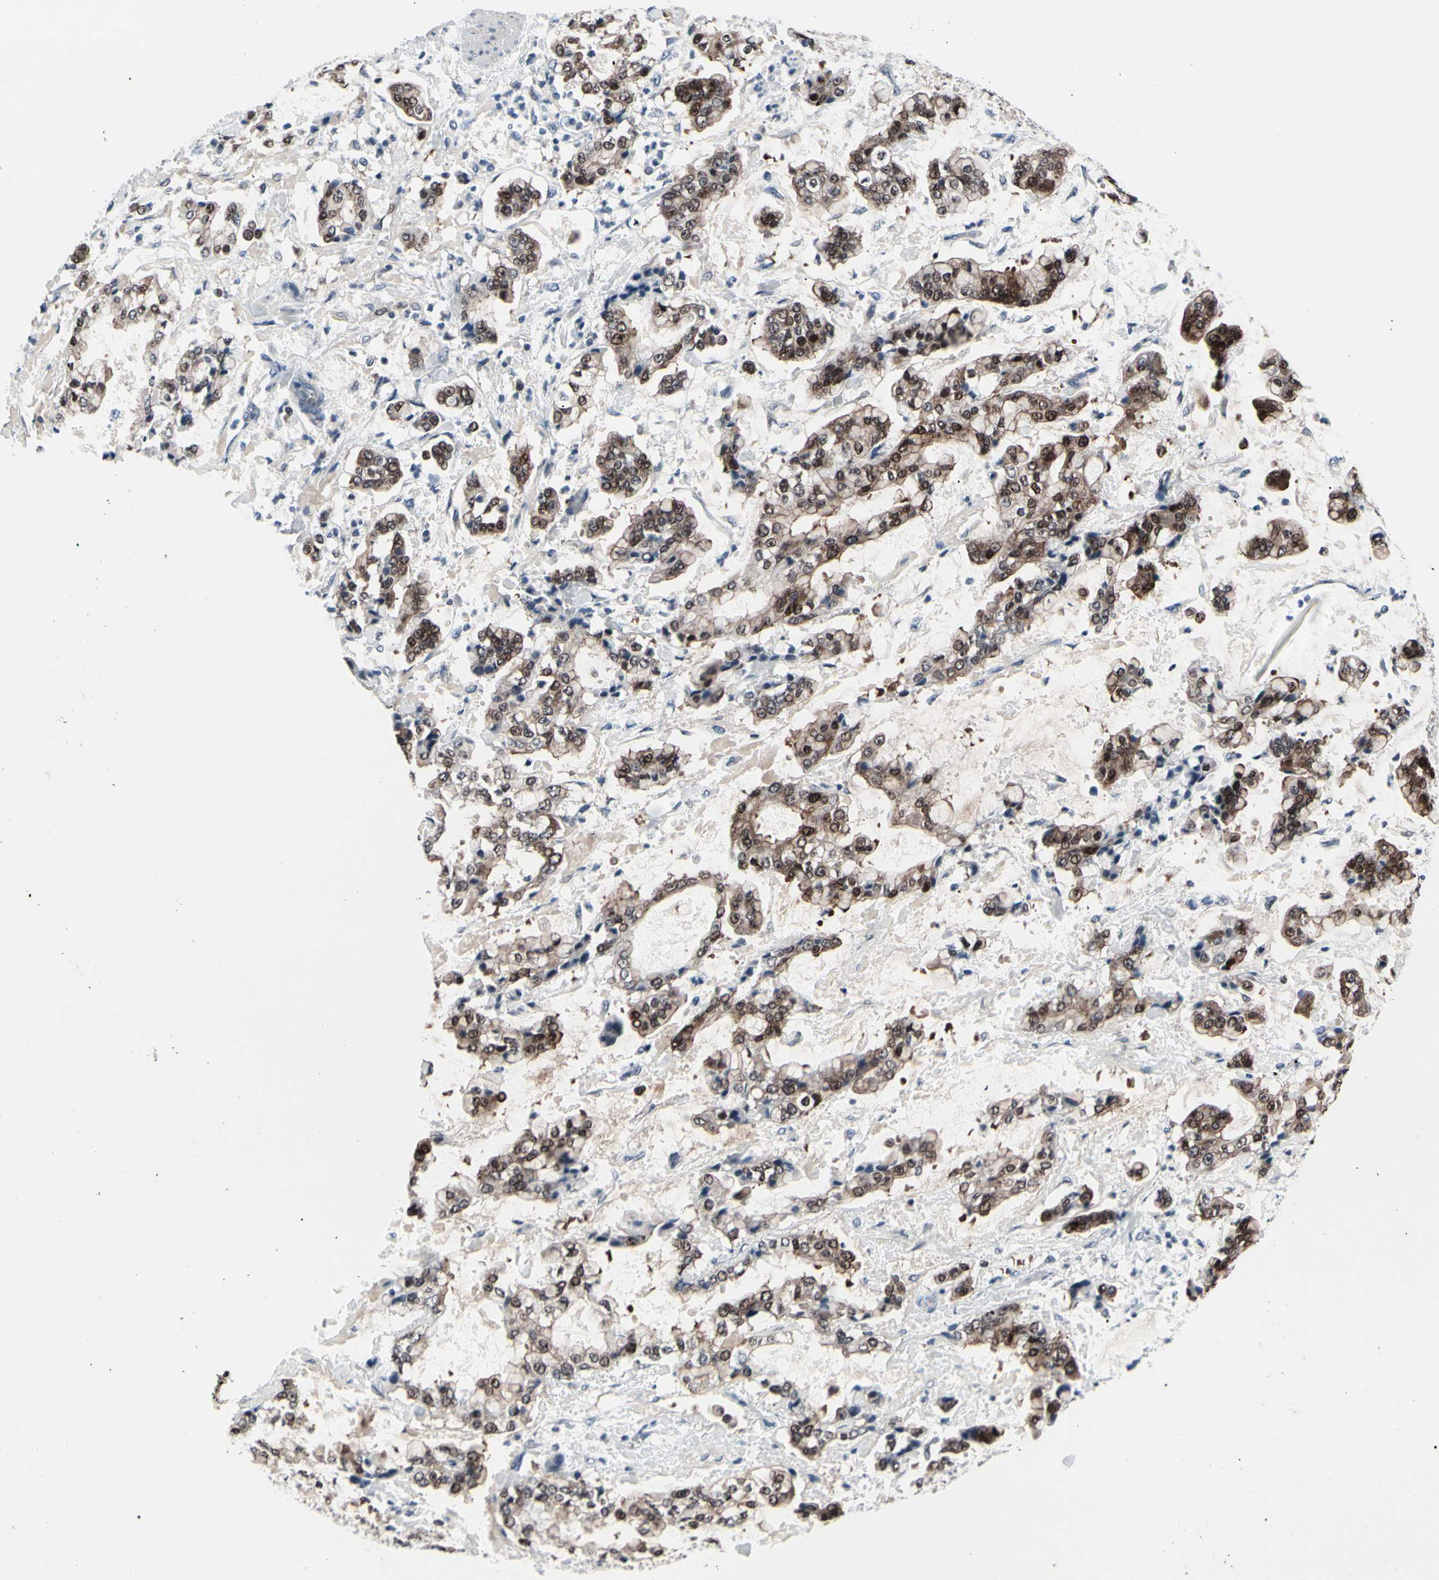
{"staining": {"intensity": "strong", "quantity": ">75%", "location": "cytoplasmic/membranous,nuclear"}, "tissue": "stomach cancer", "cell_type": "Tumor cells", "image_type": "cancer", "snomed": [{"axis": "morphology", "description": "Normal tissue, NOS"}, {"axis": "morphology", "description": "Adenocarcinoma, NOS"}, {"axis": "topography", "description": "Stomach, upper"}, {"axis": "topography", "description": "Stomach"}], "caption": "Immunohistochemistry (IHC) (DAB) staining of stomach adenocarcinoma exhibits strong cytoplasmic/membranous and nuclear protein expression in about >75% of tumor cells.", "gene": "TXN", "patient": {"sex": "male", "age": 76}}